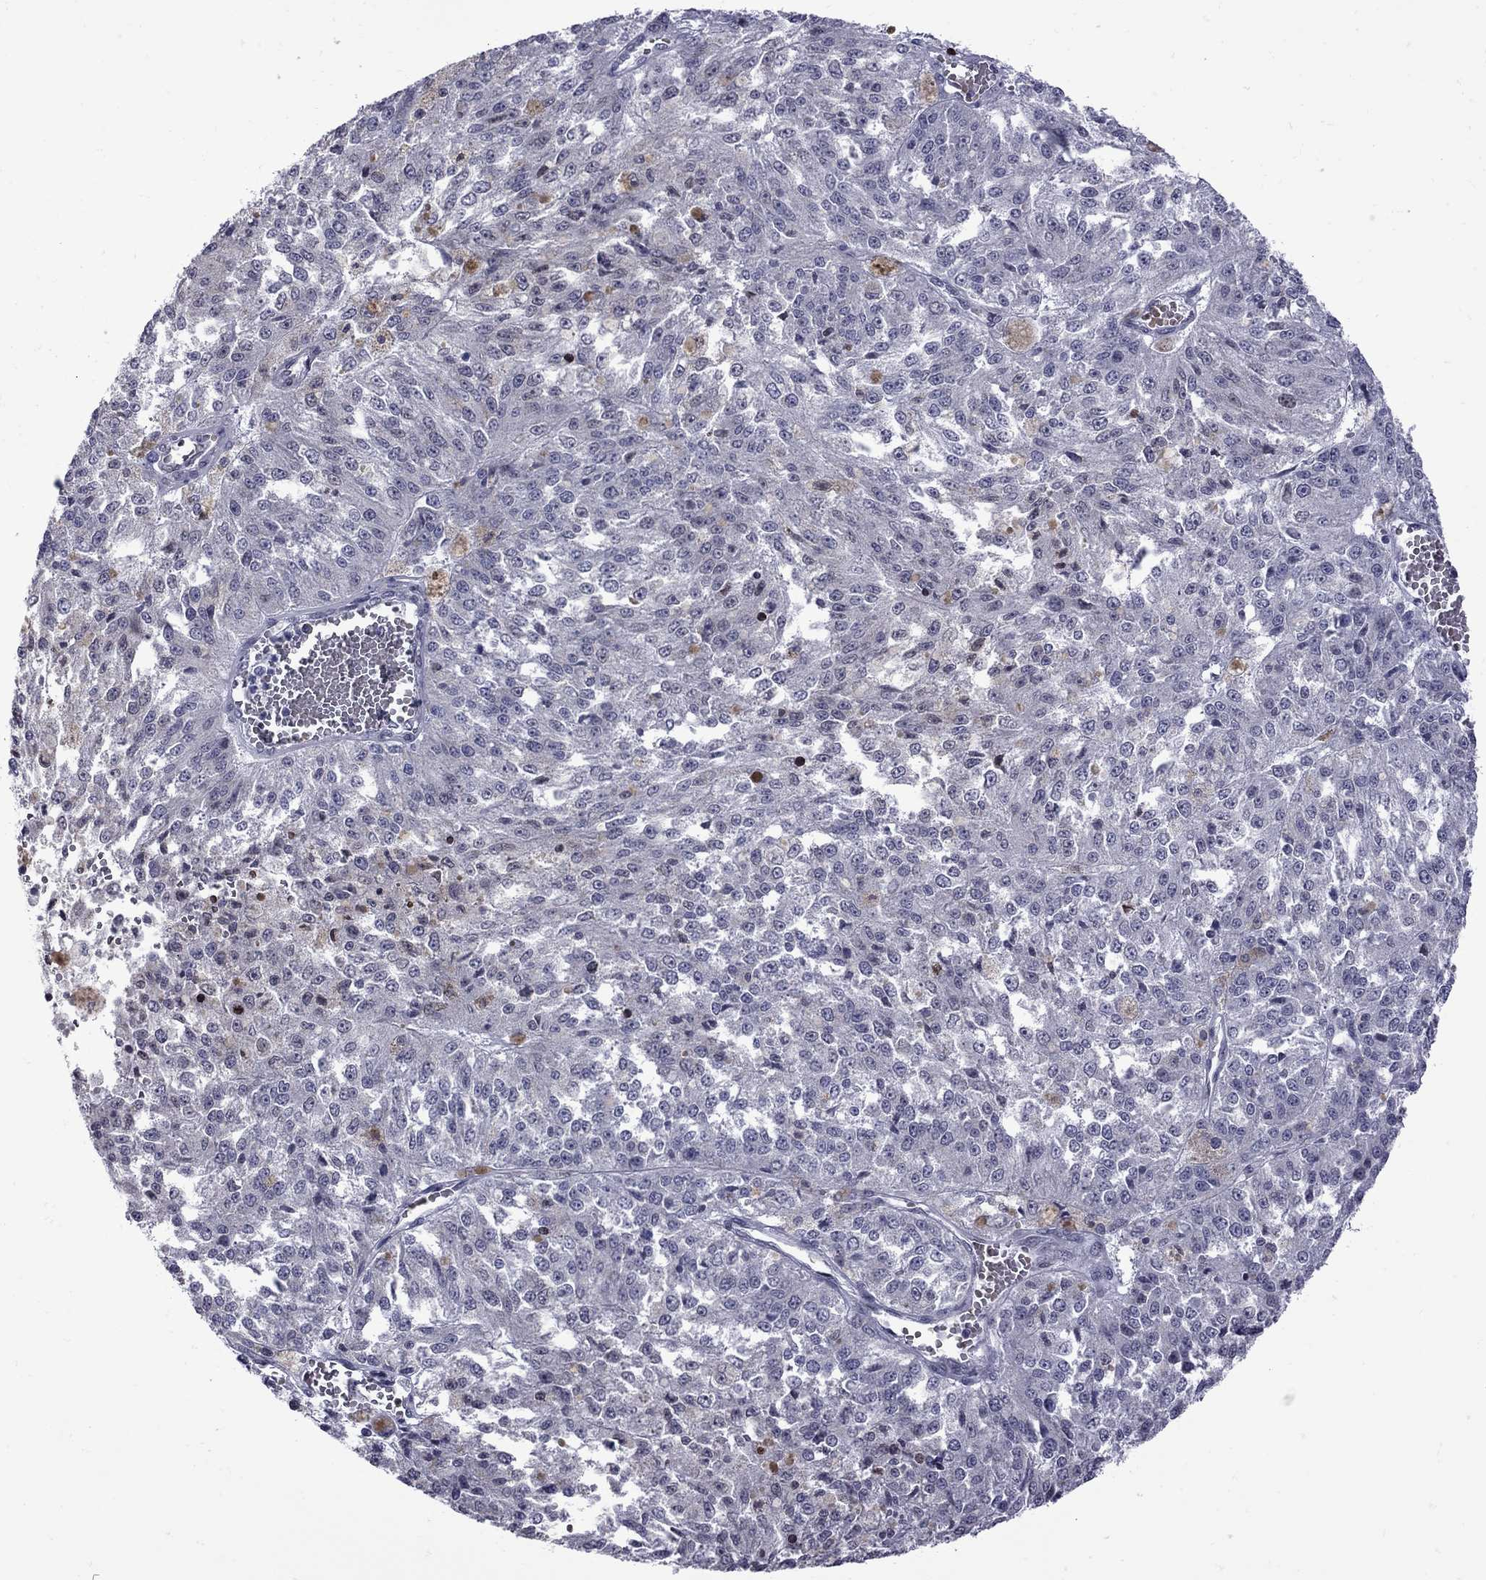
{"staining": {"intensity": "weak", "quantity": "<25%", "location": "cytoplasmic/membranous"}, "tissue": "melanoma", "cell_type": "Tumor cells", "image_type": "cancer", "snomed": [{"axis": "morphology", "description": "Malignant melanoma, Metastatic site"}, {"axis": "topography", "description": "Lymph node"}], "caption": "High magnification brightfield microscopy of melanoma stained with DAB (3,3'-diaminobenzidine) (brown) and counterstained with hematoxylin (blue): tumor cells show no significant staining.", "gene": "CLTCL1", "patient": {"sex": "female", "age": 64}}